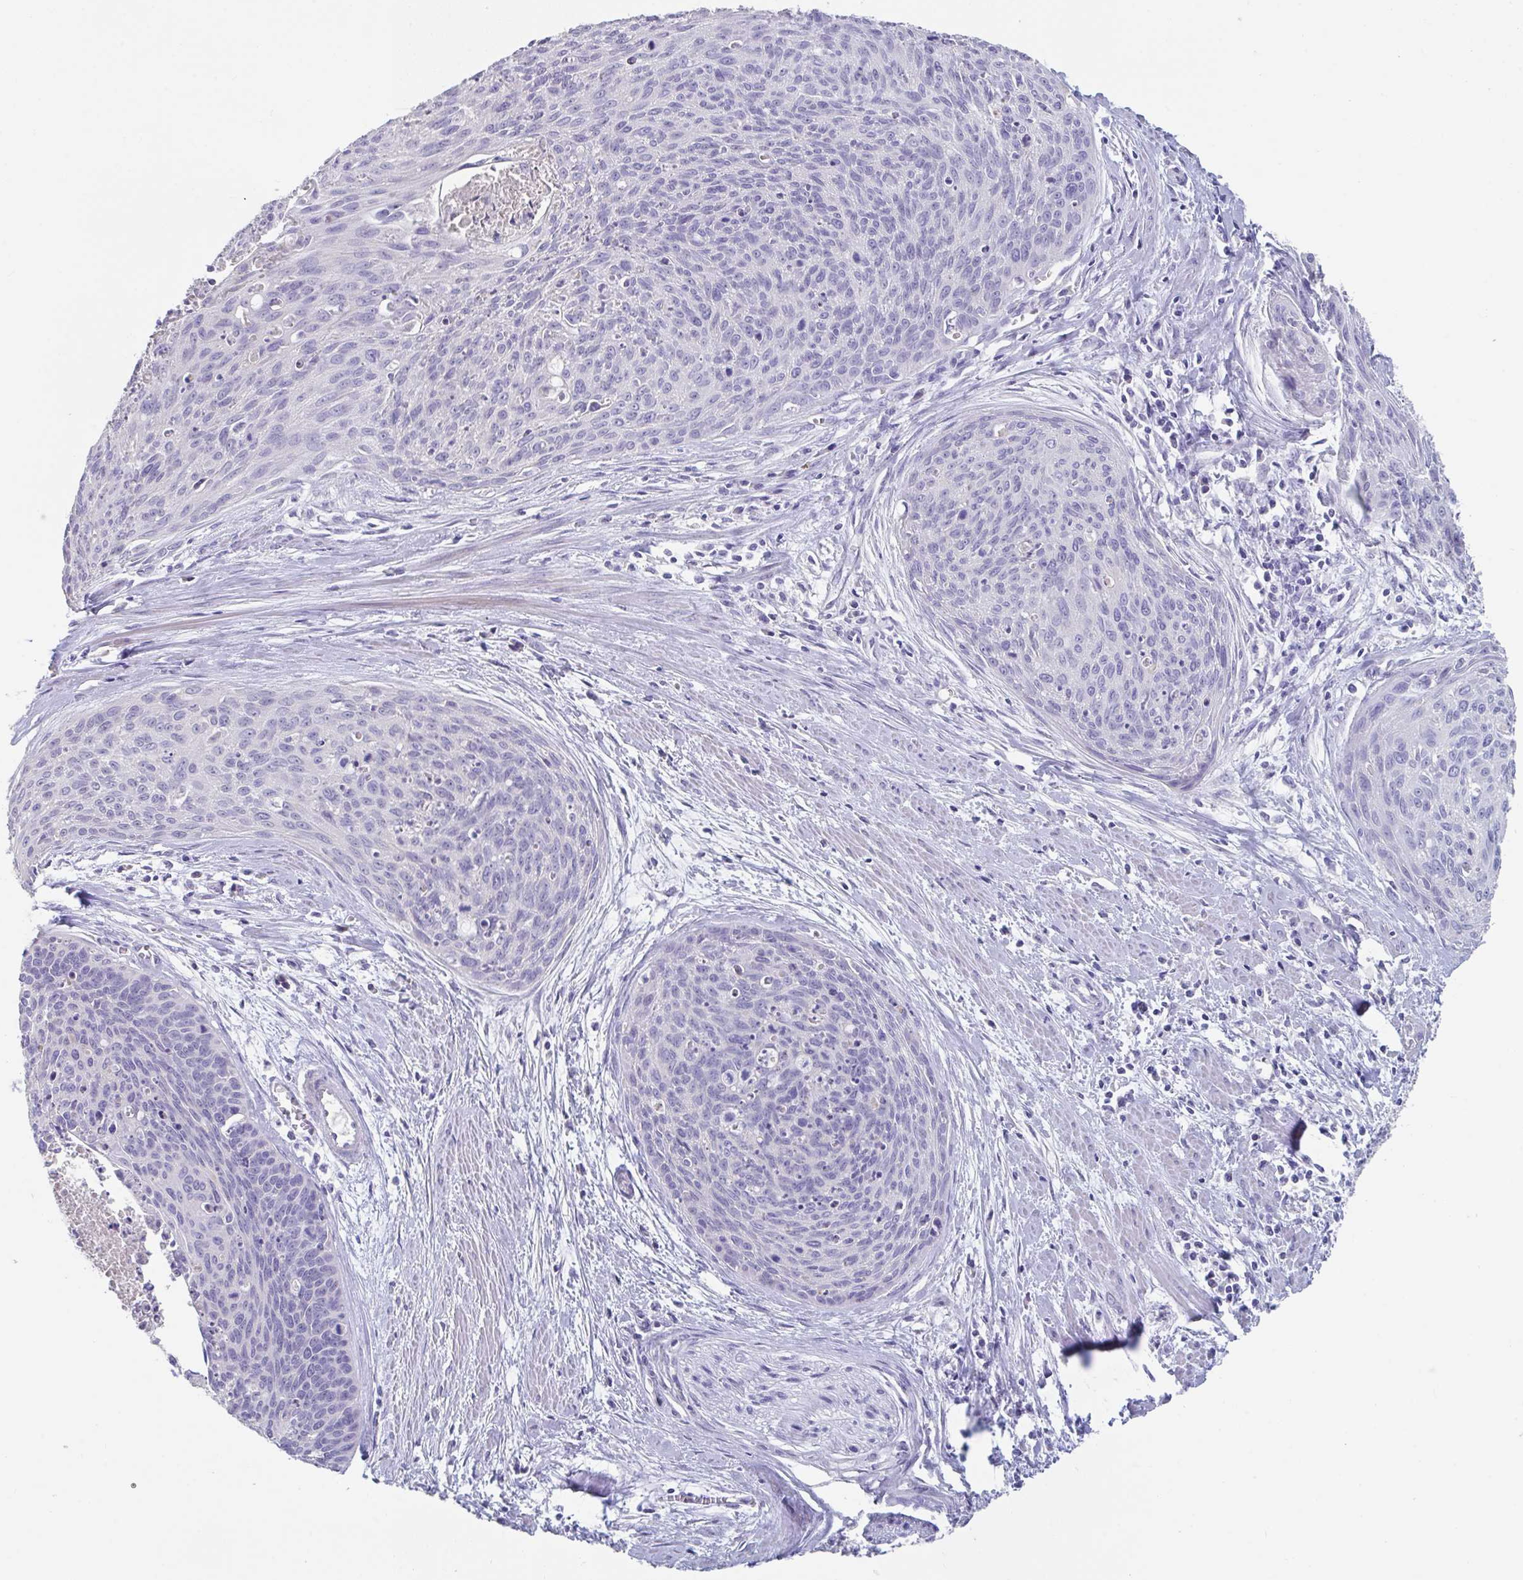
{"staining": {"intensity": "negative", "quantity": "none", "location": "none"}, "tissue": "cervical cancer", "cell_type": "Tumor cells", "image_type": "cancer", "snomed": [{"axis": "morphology", "description": "Squamous cell carcinoma, NOS"}, {"axis": "topography", "description": "Cervix"}], "caption": "DAB (3,3'-diaminobenzidine) immunohistochemical staining of squamous cell carcinoma (cervical) displays no significant expression in tumor cells.", "gene": "SLC44A4", "patient": {"sex": "female", "age": 55}}